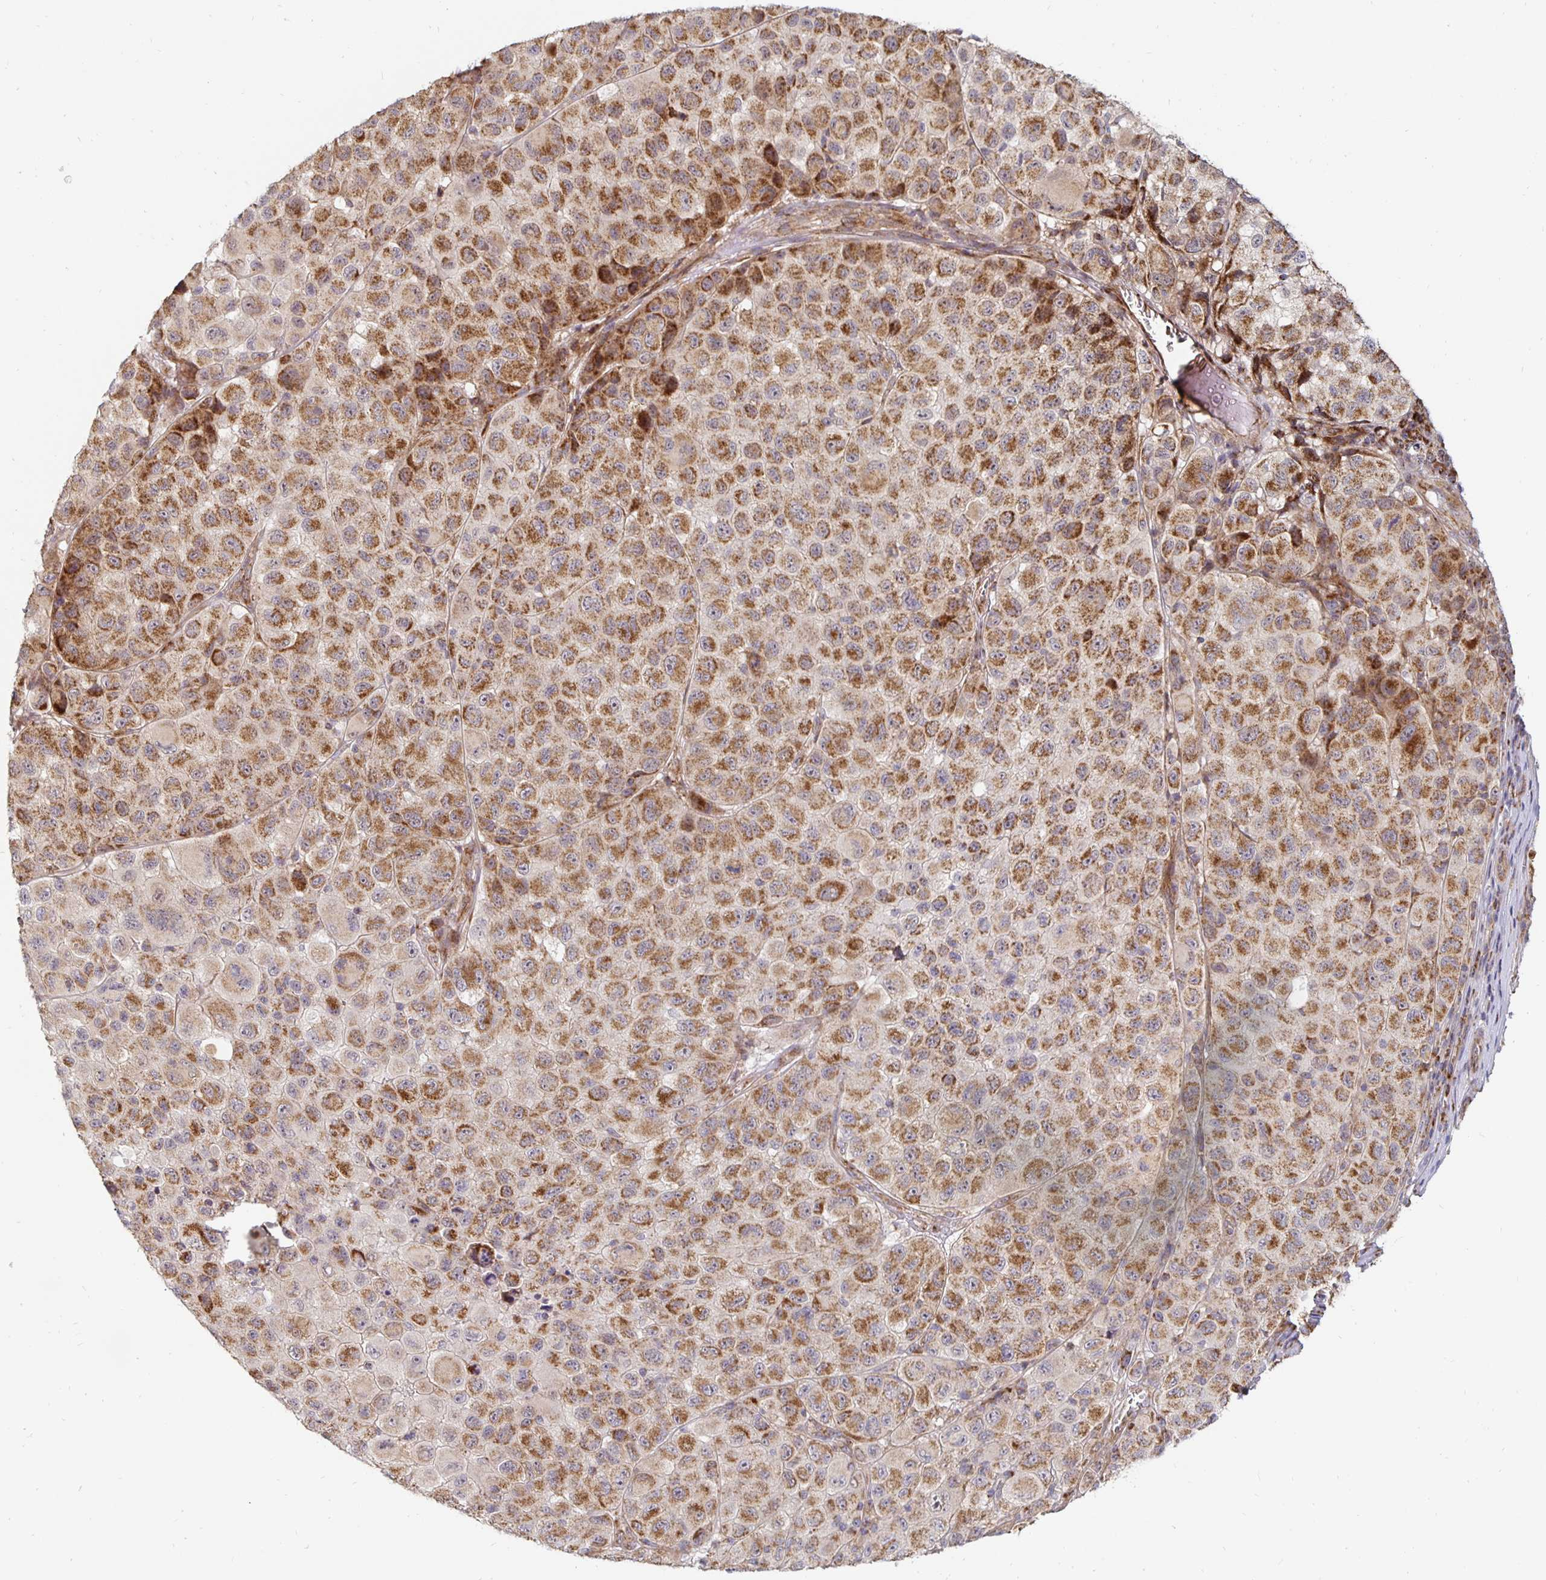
{"staining": {"intensity": "strong", "quantity": ">75%", "location": "cytoplasmic/membranous"}, "tissue": "melanoma", "cell_type": "Tumor cells", "image_type": "cancer", "snomed": [{"axis": "morphology", "description": "Malignant melanoma, NOS"}, {"axis": "topography", "description": "Skin"}], "caption": "This micrograph exhibits malignant melanoma stained with immunohistochemistry (IHC) to label a protein in brown. The cytoplasmic/membranous of tumor cells show strong positivity for the protein. Nuclei are counter-stained blue.", "gene": "MRPL28", "patient": {"sex": "male", "age": 93}}